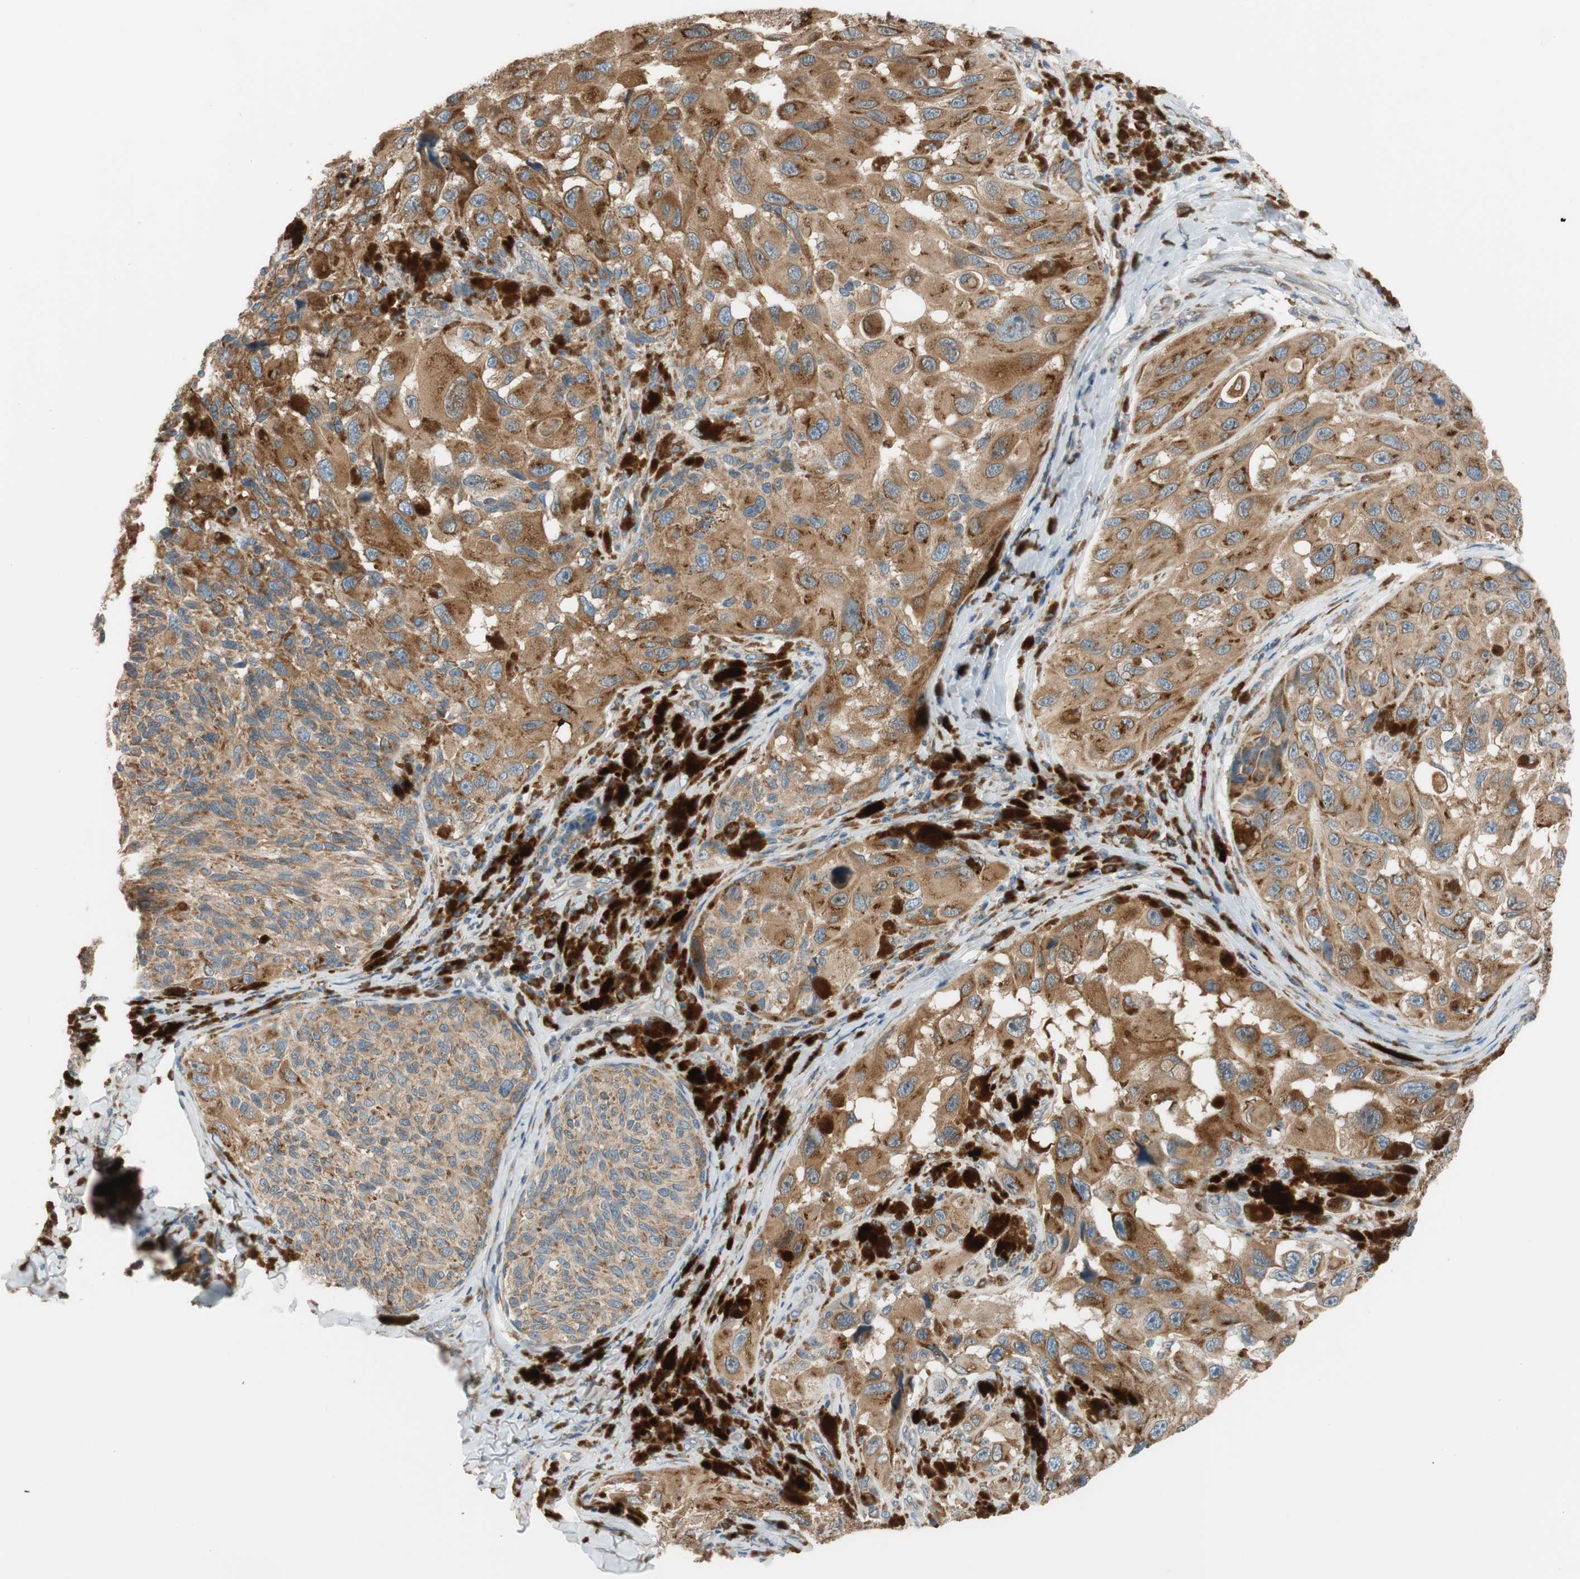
{"staining": {"intensity": "moderate", "quantity": ">75%", "location": "cytoplasmic/membranous"}, "tissue": "melanoma", "cell_type": "Tumor cells", "image_type": "cancer", "snomed": [{"axis": "morphology", "description": "Malignant melanoma, NOS"}, {"axis": "topography", "description": "Skin"}], "caption": "IHC (DAB) staining of human malignant melanoma displays moderate cytoplasmic/membranous protein positivity in about >75% of tumor cells.", "gene": "RPN2", "patient": {"sex": "female", "age": 73}}